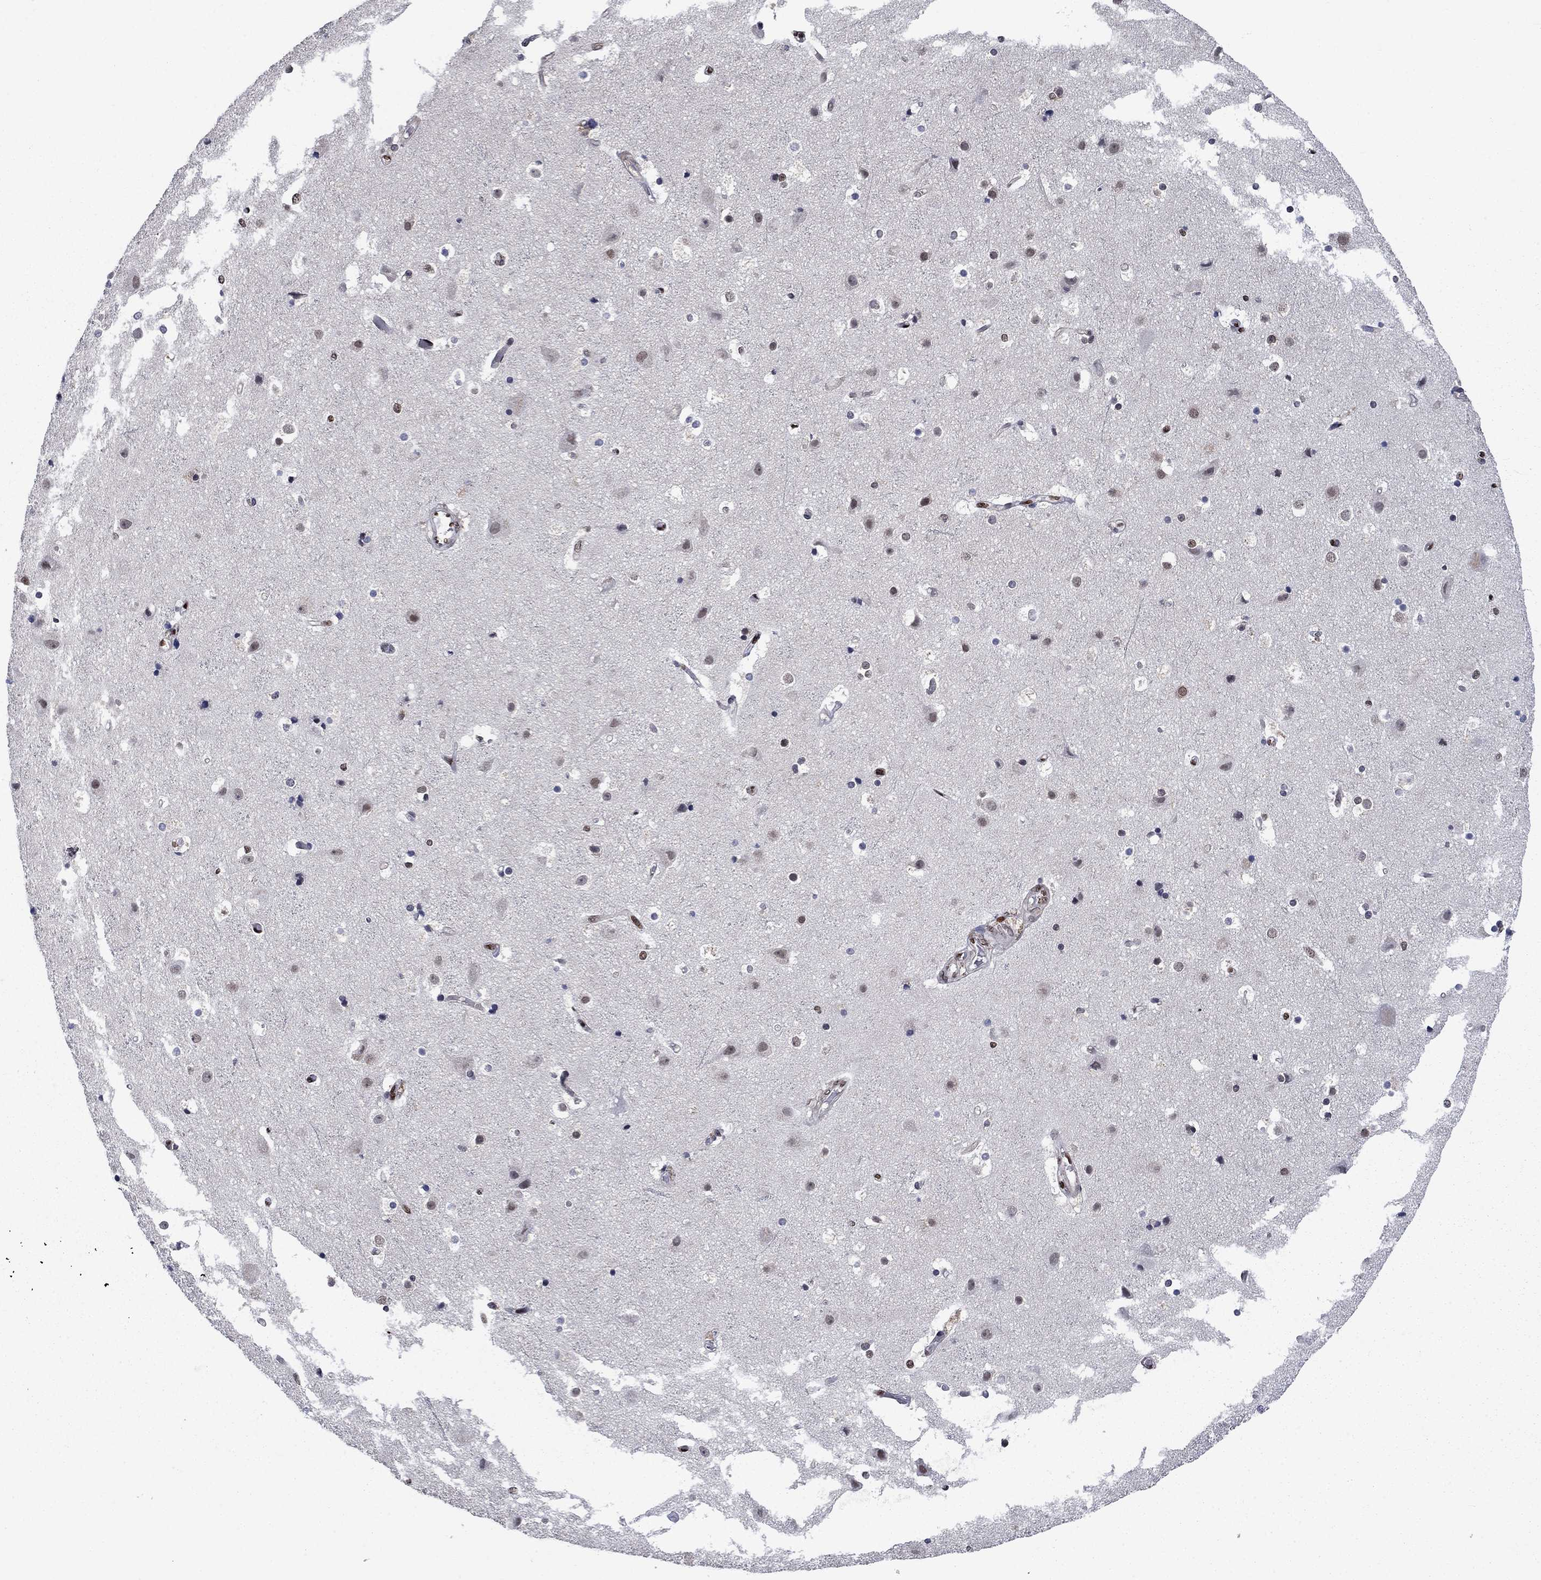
{"staining": {"intensity": "moderate", "quantity": "25%-75%", "location": "nuclear"}, "tissue": "cerebral cortex", "cell_type": "Endothelial cells", "image_type": "normal", "snomed": [{"axis": "morphology", "description": "Normal tissue, NOS"}, {"axis": "topography", "description": "Cerebral cortex"}], "caption": "IHC micrograph of unremarkable cerebral cortex: cerebral cortex stained using immunohistochemistry (IHC) demonstrates medium levels of moderate protein expression localized specifically in the nuclear of endothelial cells, appearing as a nuclear brown color.", "gene": "RPRD1B", "patient": {"sex": "female", "age": 52}}